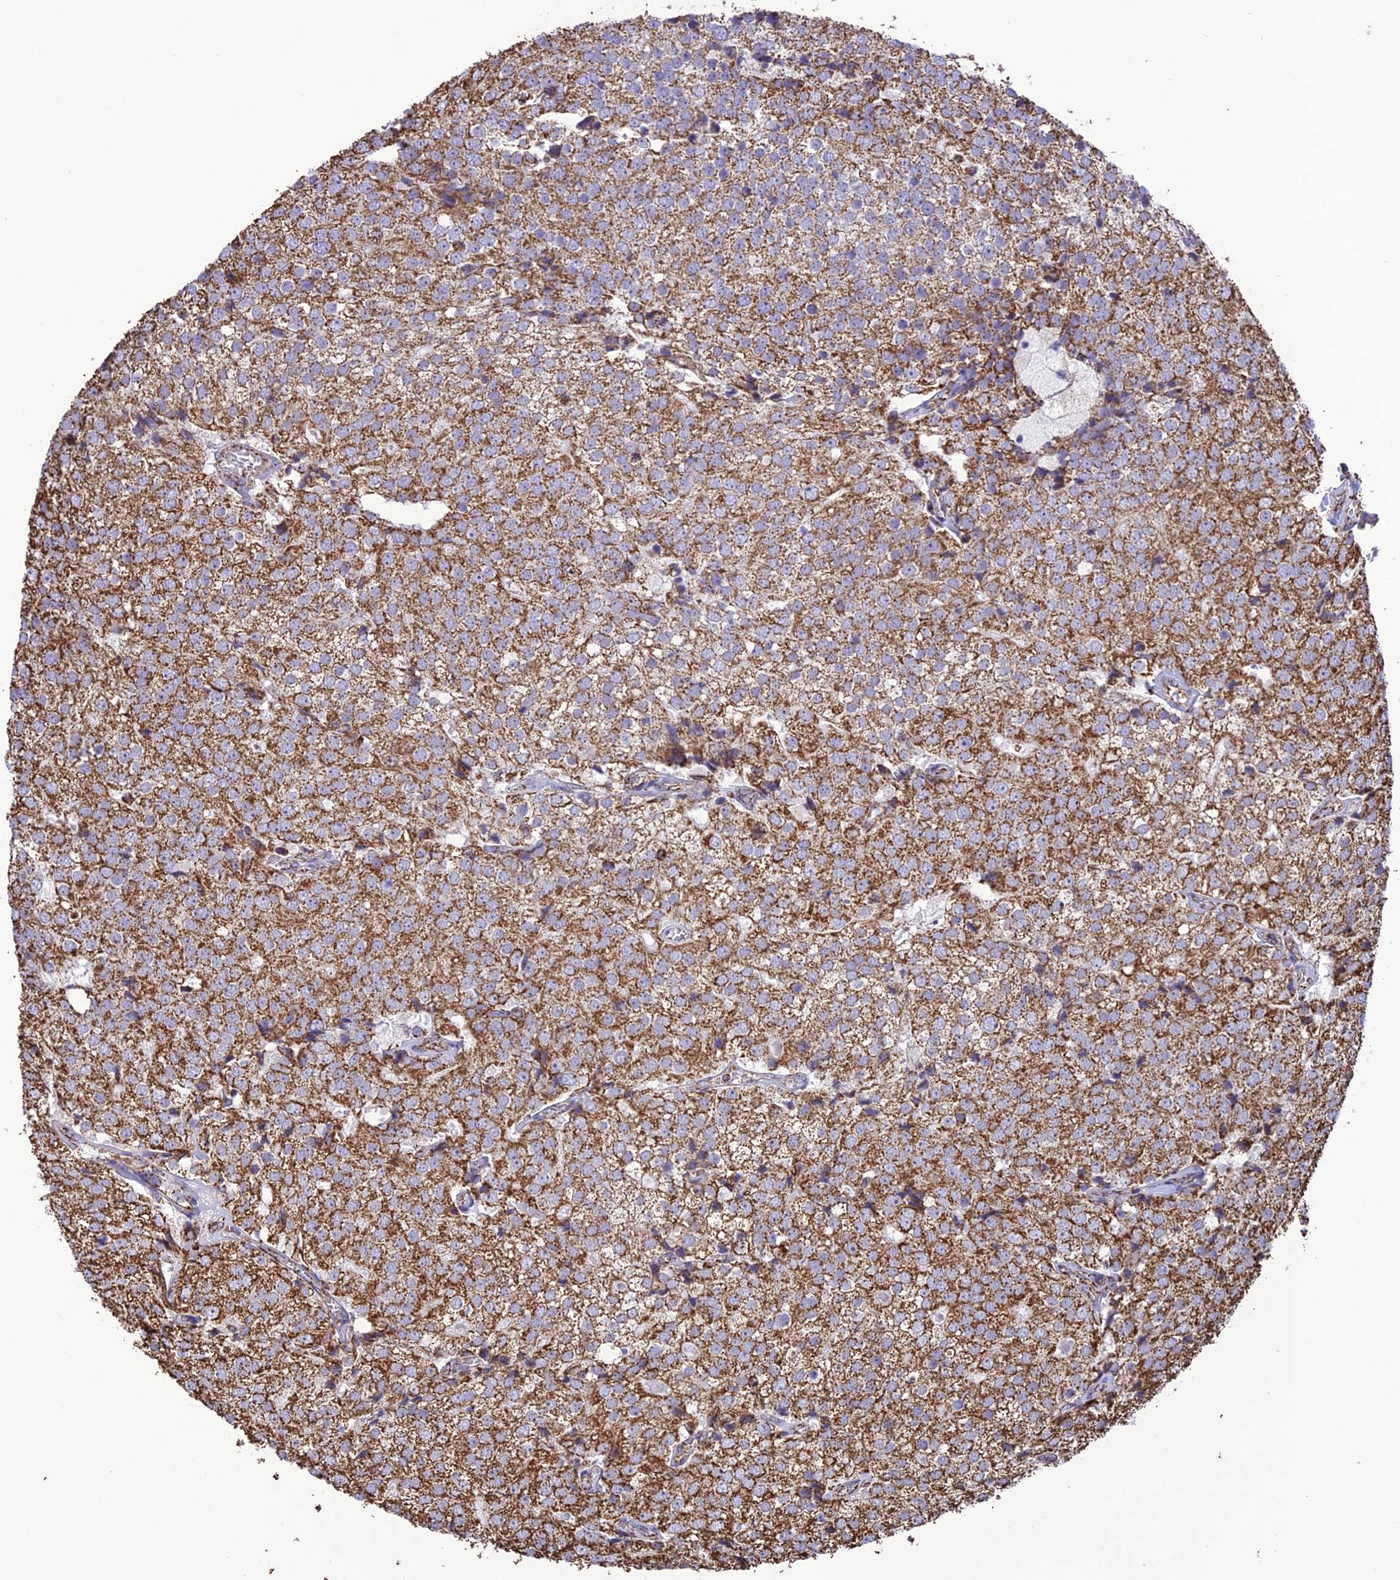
{"staining": {"intensity": "moderate", "quantity": ">75%", "location": "cytoplasmic/membranous"}, "tissue": "prostate cancer", "cell_type": "Tumor cells", "image_type": "cancer", "snomed": [{"axis": "morphology", "description": "Adenocarcinoma, High grade"}, {"axis": "topography", "description": "Prostate"}], "caption": "High-power microscopy captured an immunohistochemistry histopathology image of adenocarcinoma (high-grade) (prostate), revealing moderate cytoplasmic/membranous expression in approximately >75% of tumor cells.", "gene": "NDUFAF1", "patient": {"sex": "male", "age": 49}}